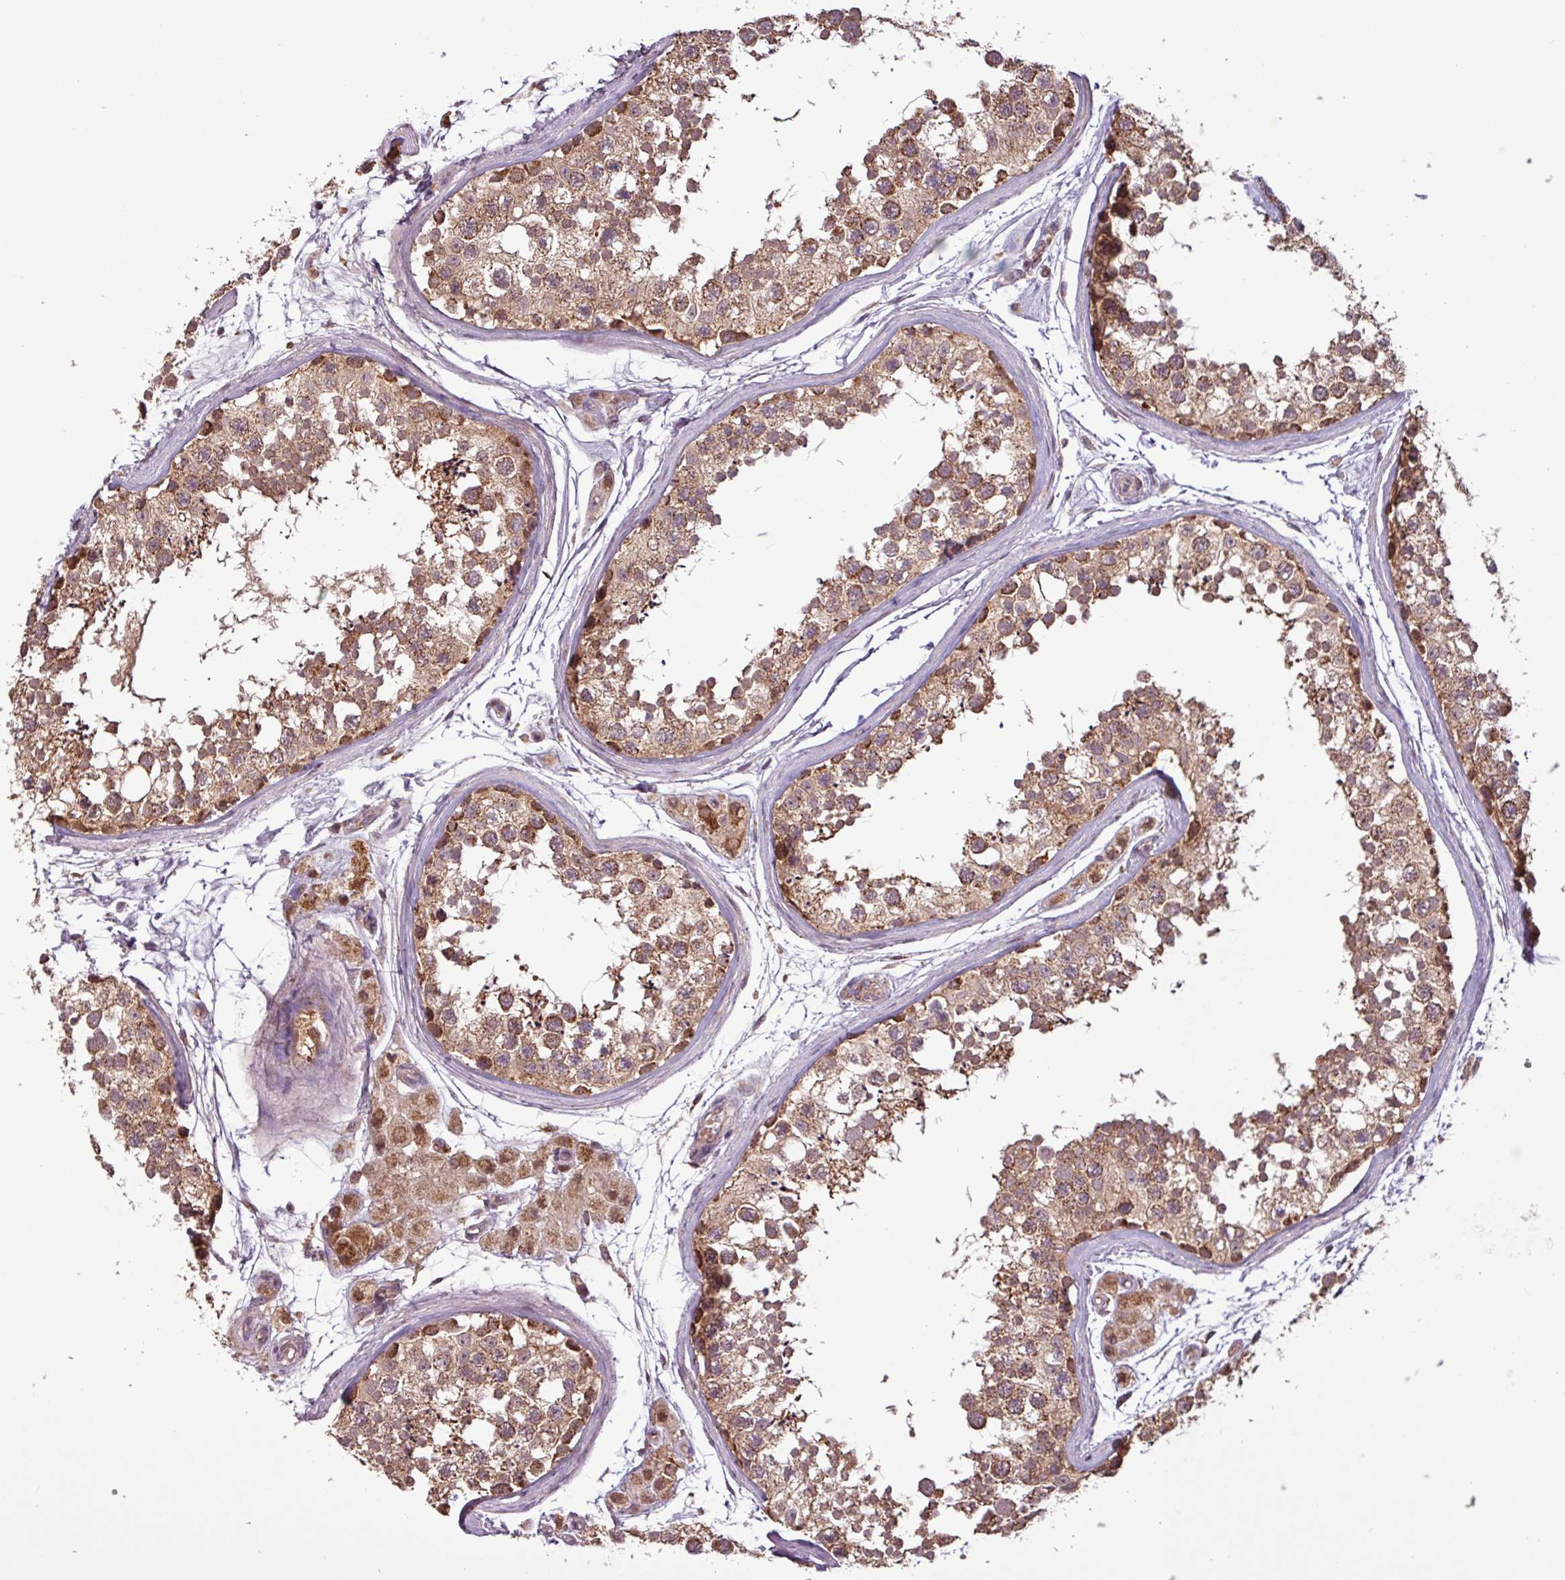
{"staining": {"intensity": "moderate", "quantity": ">75%", "location": "cytoplasmic/membranous"}, "tissue": "testis", "cell_type": "Cells in seminiferous ducts", "image_type": "normal", "snomed": [{"axis": "morphology", "description": "Normal tissue, NOS"}, {"axis": "topography", "description": "Testis"}], "caption": "A high-resolution micrograph shows immunohistochemistry staining of unremarkable testis, which reveals moderate cytoplasmic/membranous positivity in about >75% of cells in seminiferous ducts.", "gene": "MCTP2", "patient": {"sex": "male", "age": 56}}